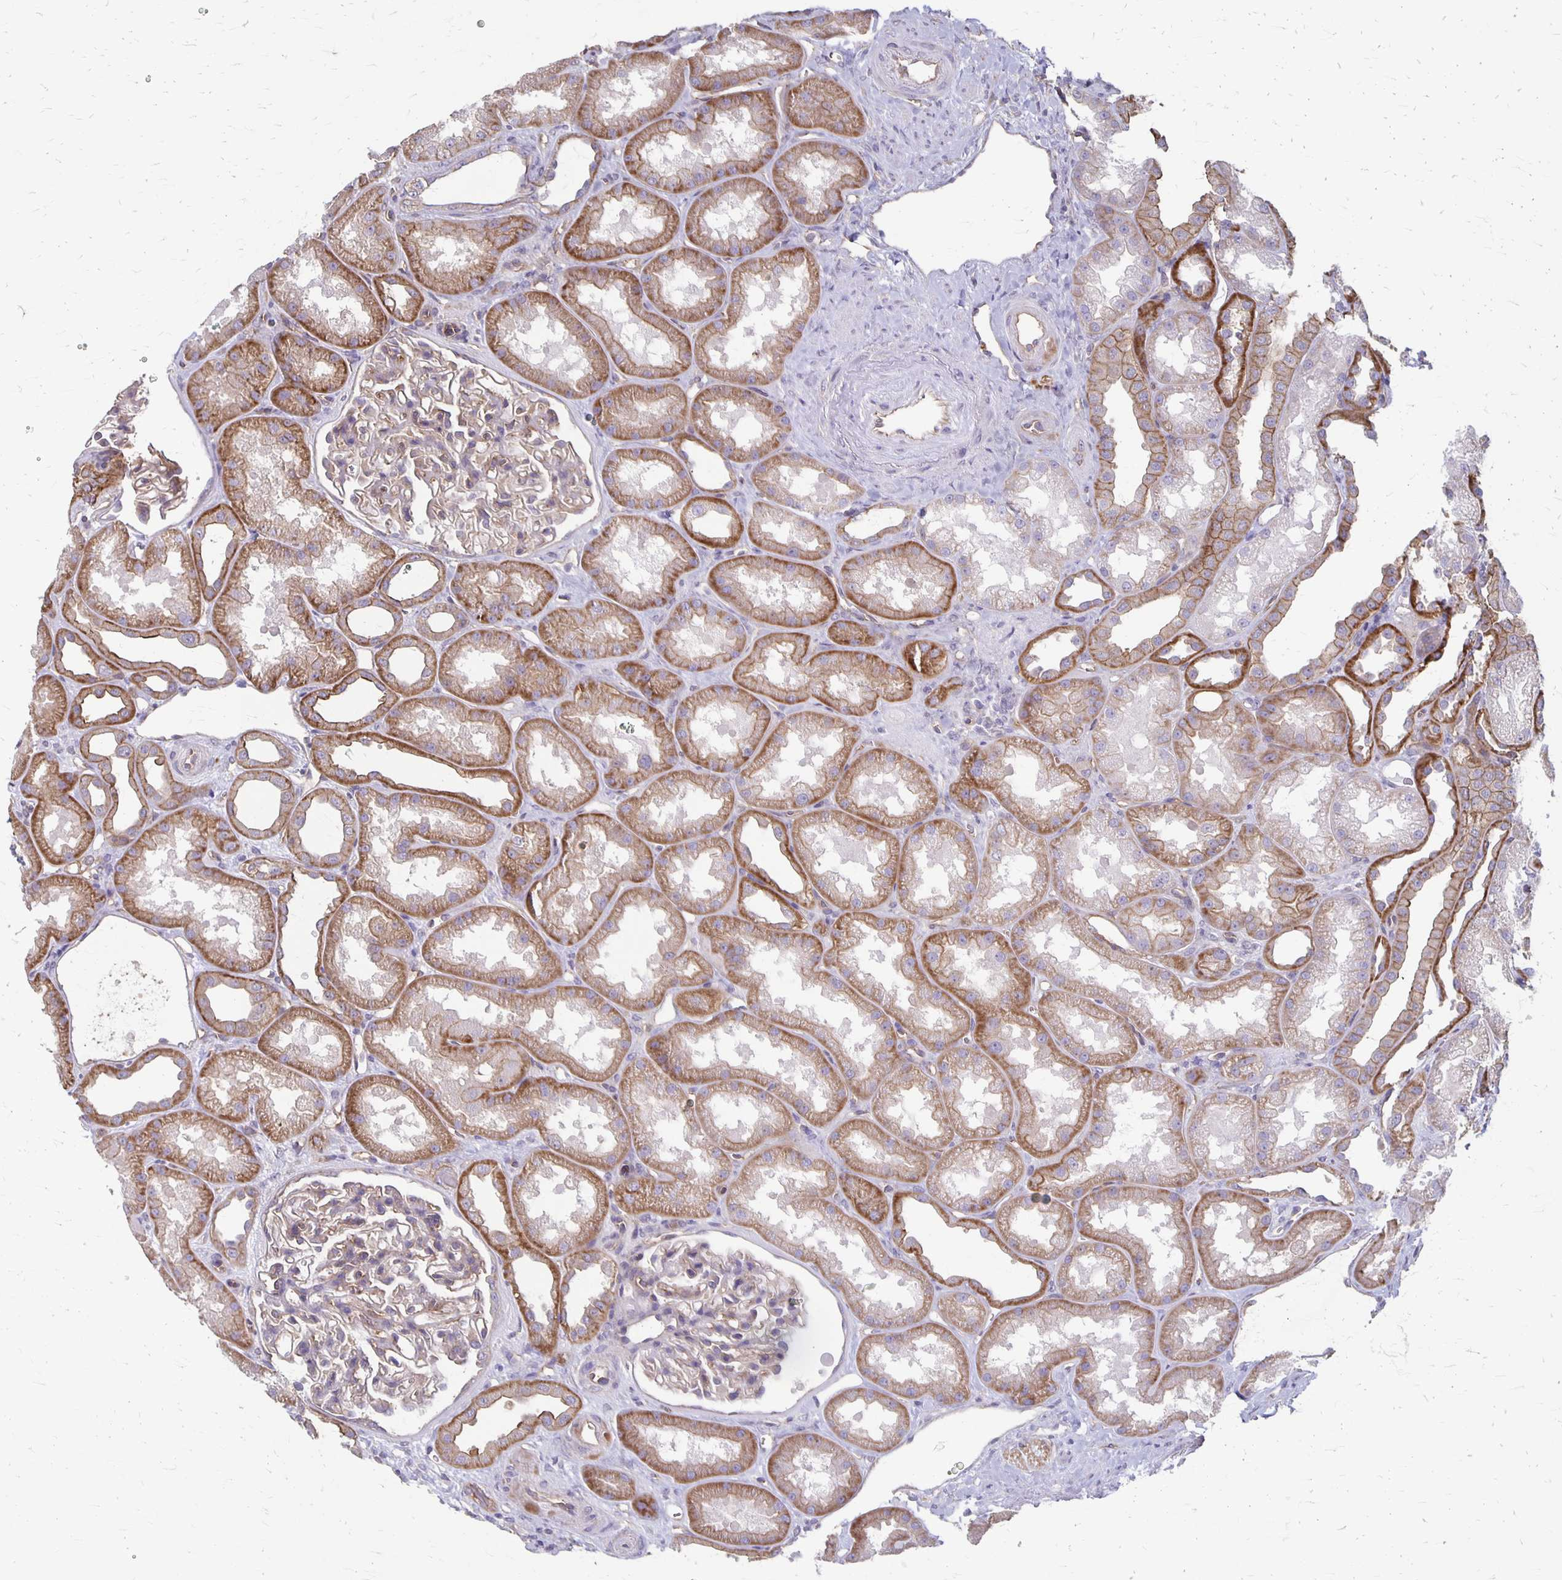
{"staining": {"intensity": "negative", "quantity": "none", "location": "none"}, "tissue": "kidney", "cell_type": "Cells in glomeruli", "image_type": "normal", "snomed": [{"axis": "morphology", "description": "Normal tissue, NOS"}, {"axis": "topography", "description": "Kidney"}], "caption": "Human kidney stained for a protein using IHC reveals no positivity in cells in glomeruli.", "gene": "PPP1R3E", "patient": {"sex": "male", "age": 61}}